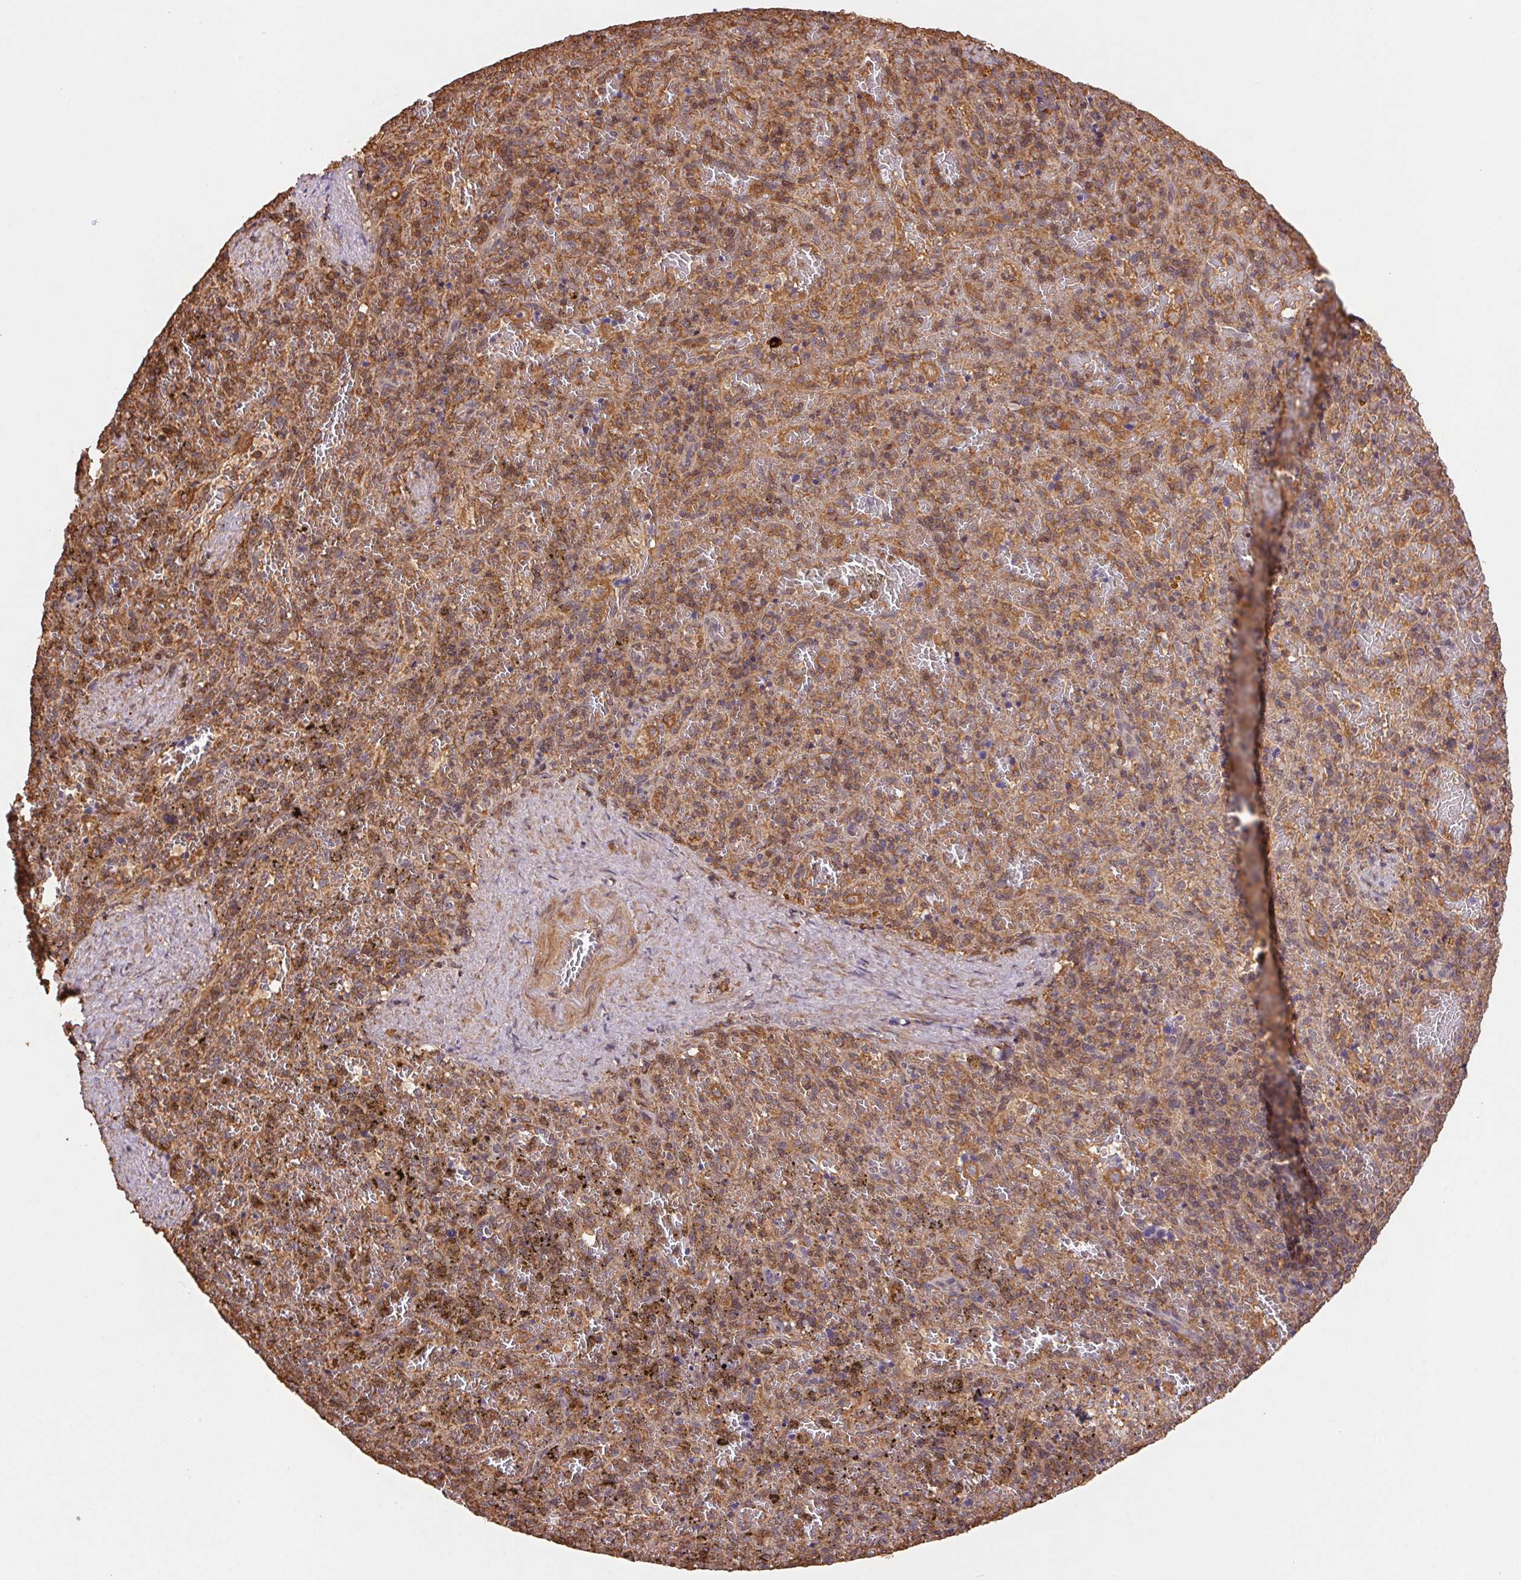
{"staining": {"intensity": "moderate", "quantity": "25%-75%", "location": "cytoplasmic/membranous"}, "tissue": "spleen", "cell_type": "Cells in red pulp", "image_type": "normal", "snomed": [{"axis": "morphology", "description": "Normal tissue, NOS"}, {"axis": "topography", "description": "Spleen"}], "caption": "Spleen stained with a protein marker exhibits moderate staining in cells in red pulp.", "gene": "ATG10", "patient": {"sex": "female", "age": 50}}